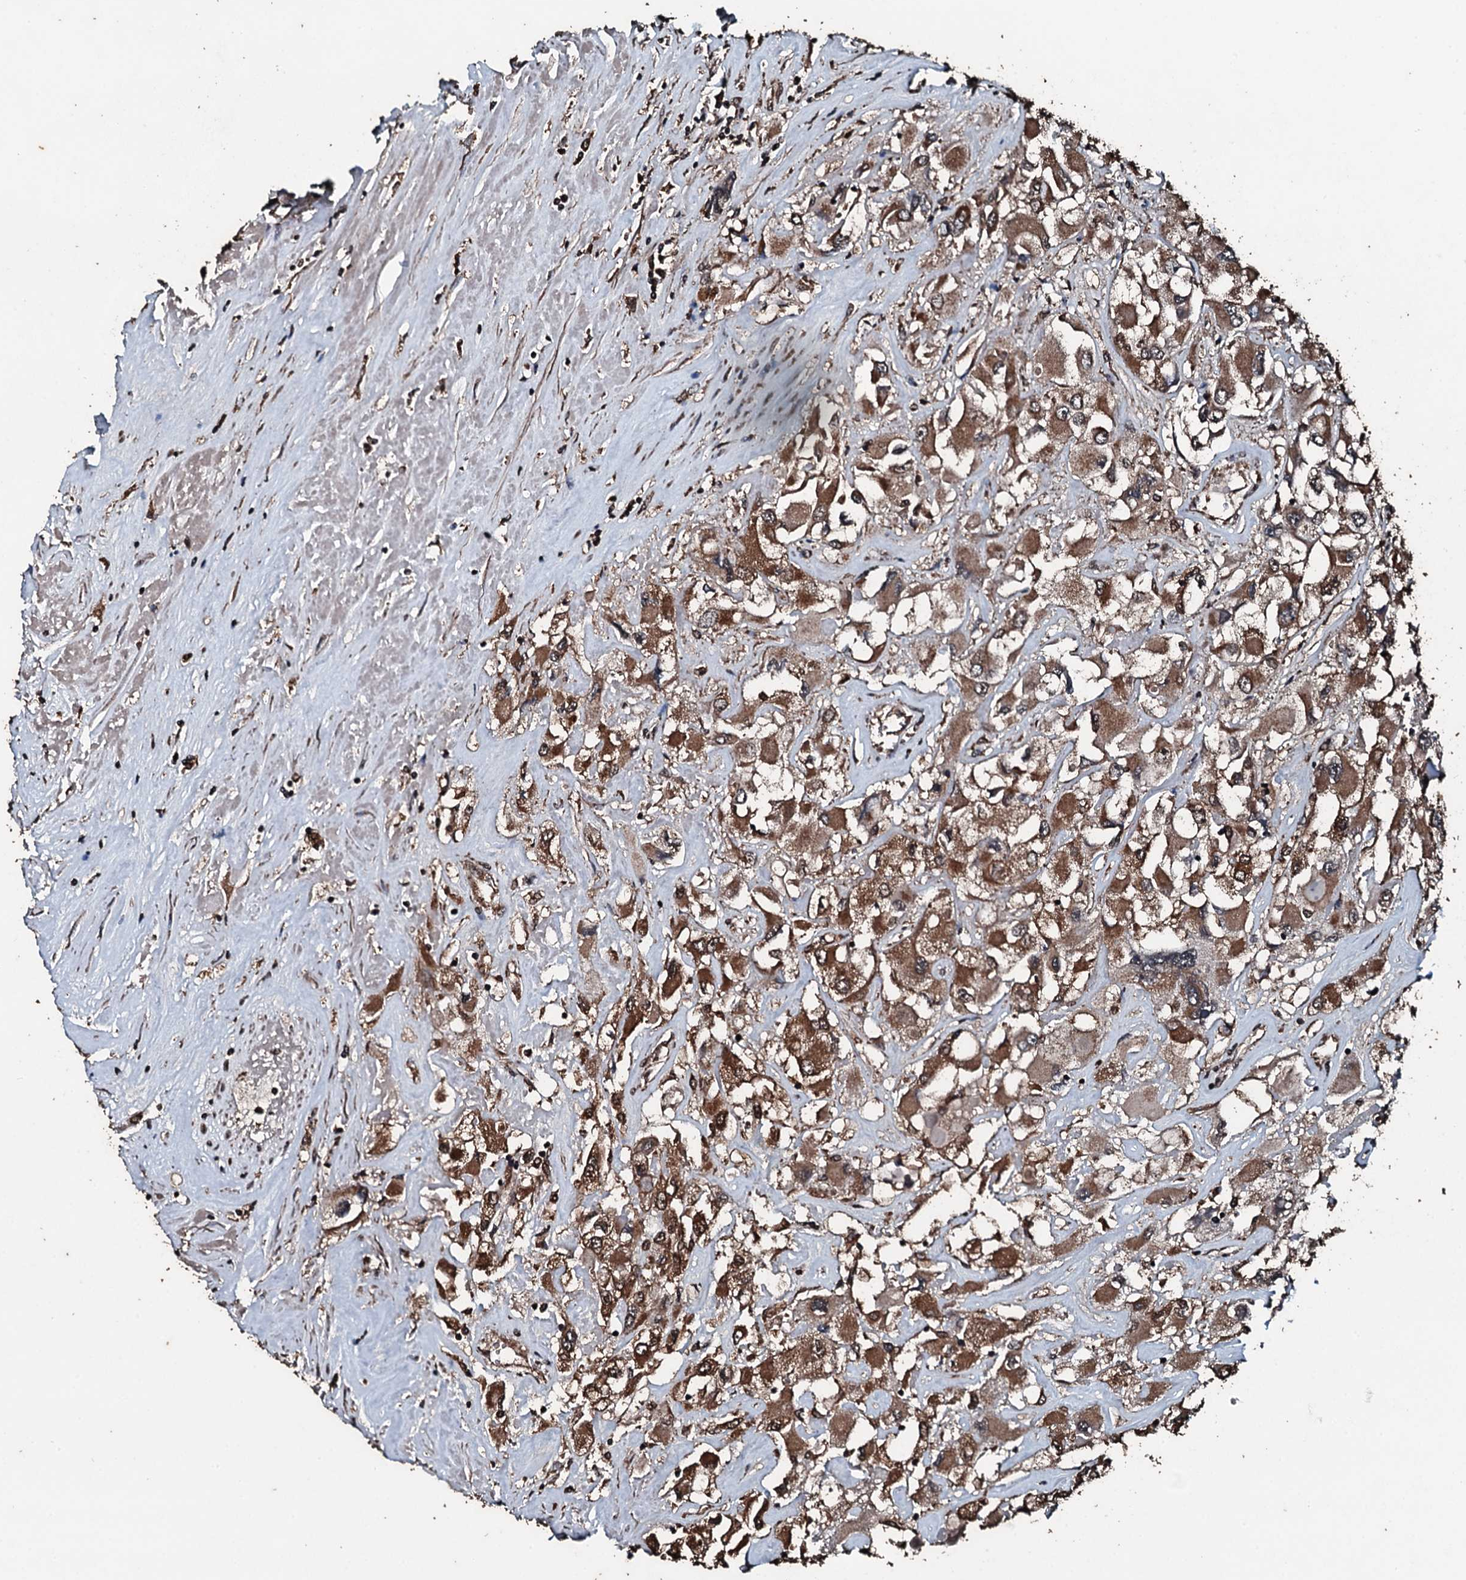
{"staining": {"intensity": "moderate", "quantity": ">75%", "location": "cytoplasmic/membranous"}, "tissue": "renal cancer", "cell_type": "Tumor cells", "image_type": "cancer", "snomed": [{"axis": "morphology", "description": "Adenocarcinoma, NOS"}, {"axis": "topography", "description": "Kidney"}], "caption": "Tumor cells display moderate cytoplasmic/membranous expression in approximately >75% of cells in renal adenocarcinoma.", "gene": "FAAP24", "patient": {"sex": "female", "age": 52}}